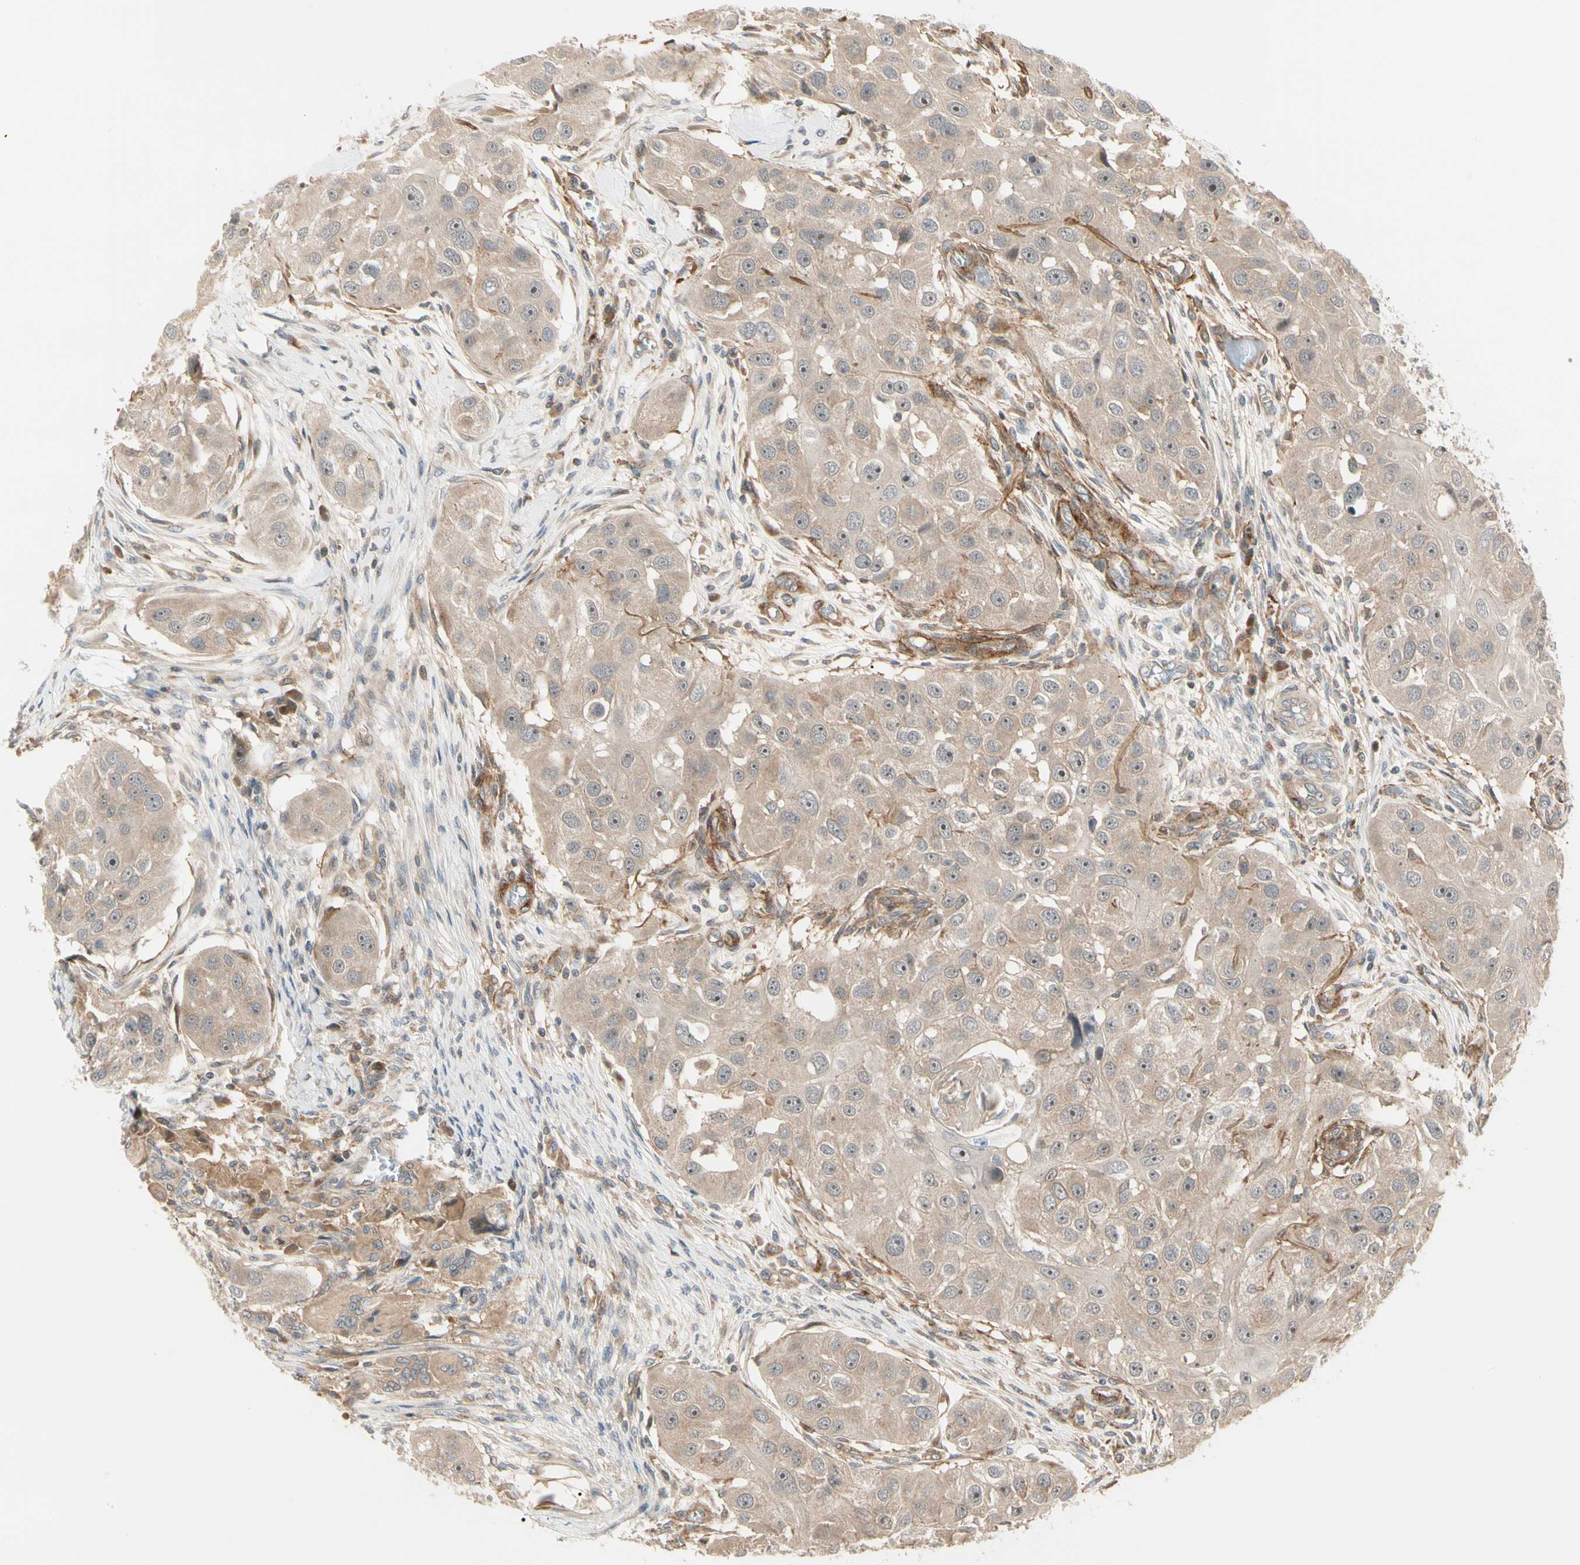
{"staining": {"intensity": "moderate", "quantity": ">75%", "location": "cytoplasmic/membranous"}, "tissue": "head and neck cancer", "cell_type": "Tumor cells", "image_type": "cancer", "snomed": [{"axis": "morphology", "description": "Normal tissue, NOS"}, {"axis": "morphology", "description": "Squamous cell carcinoma, NOS"}, {"axis": "topography", "description": "Skeletal muscle"}, {"axis": "topography", "description": "Head-Neck"}], "caption": "This is an image of immunohistochemistry (IHC) staining of head and neck cancer (squamous cell carcinoma), which shows moderate expression in the cytoplasmic/membranous of tumor cells.", "gene": "F2R", "patient": {"sex": "male", "age": 51}}